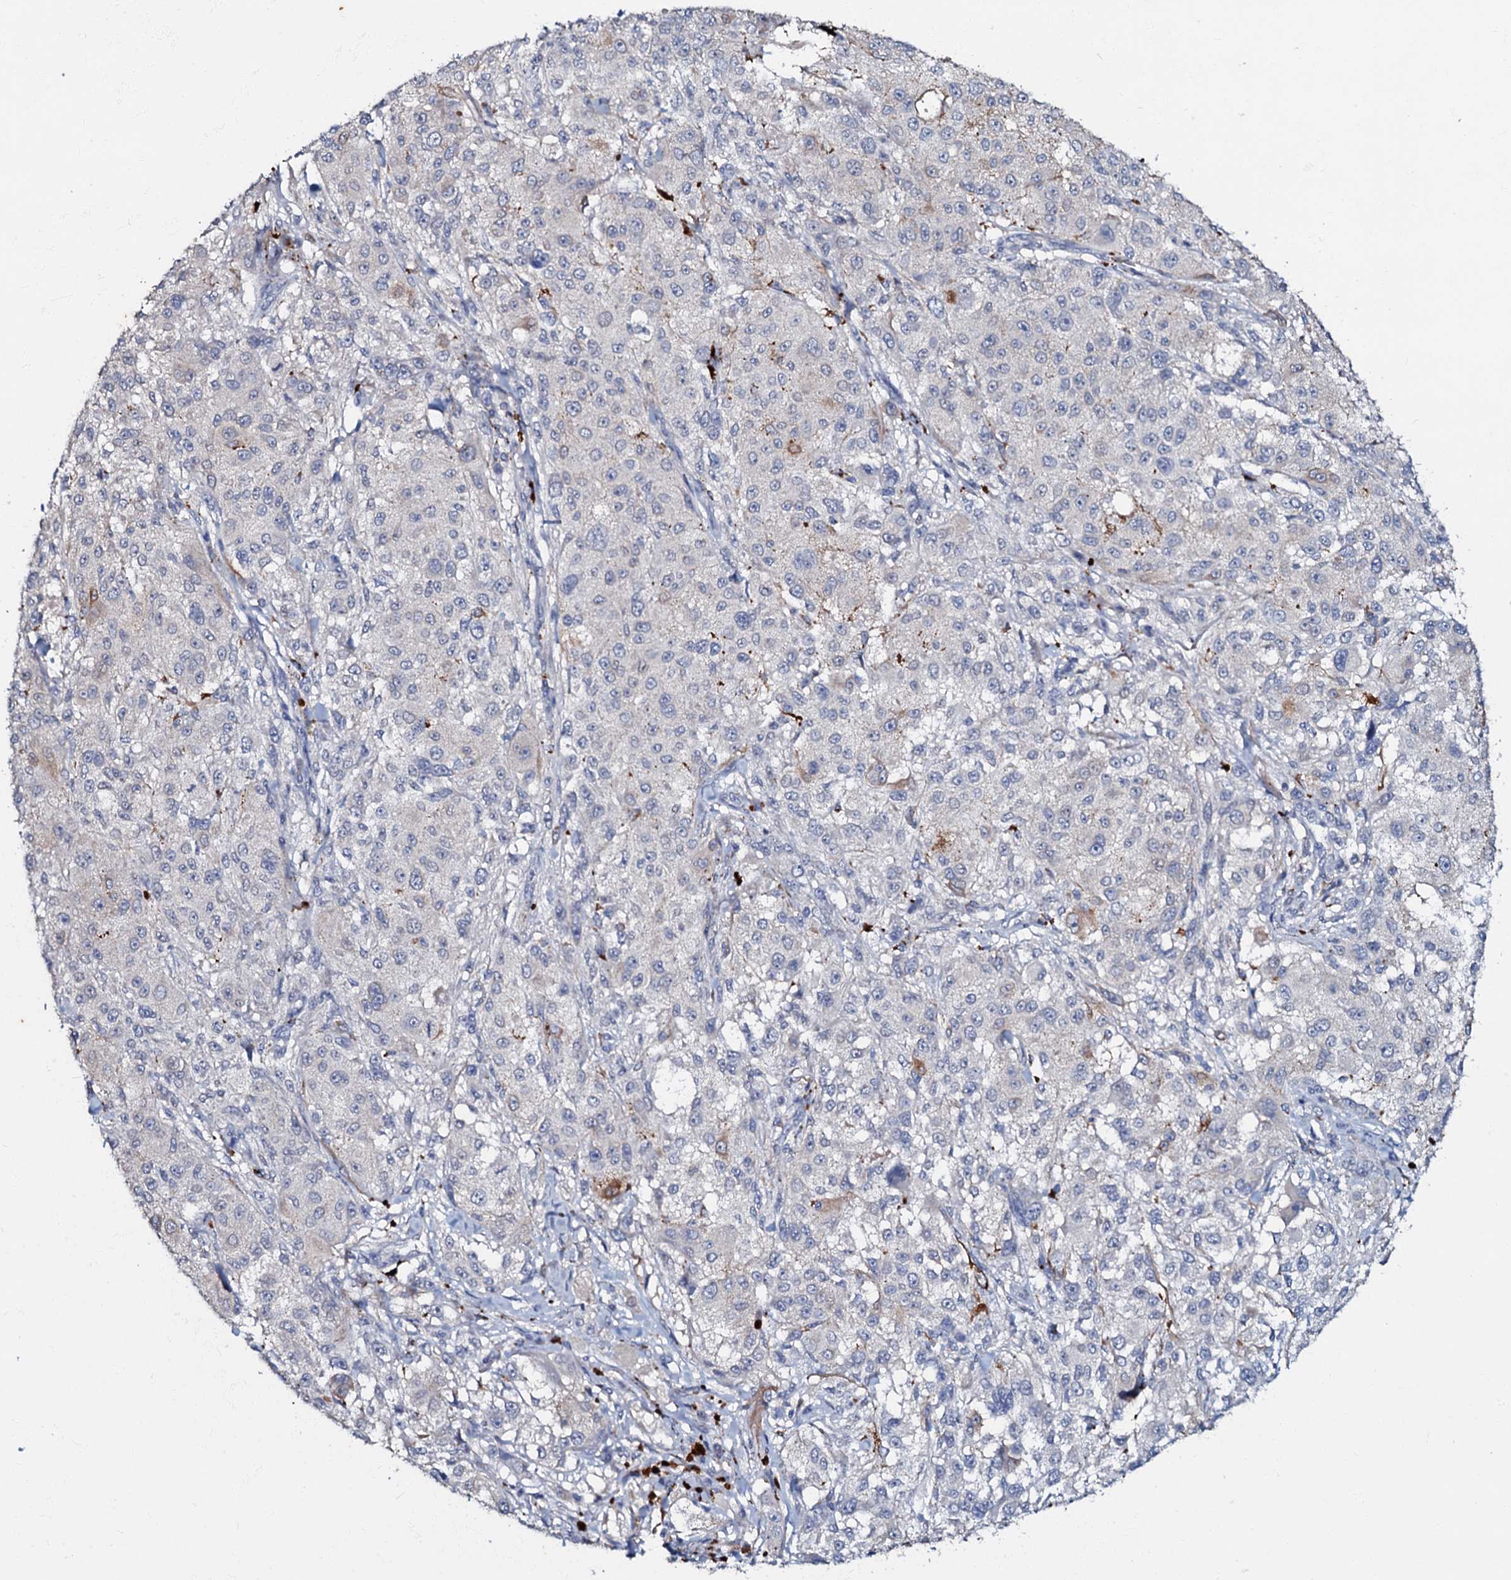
{"staining": {"intensity": "negative", "quantity": "none", "location": "none"}, "tissue": "melanoma", "cell_type": "Tumor cells", "image_type": "cancer", "snomed": [{"axis": "morphology", "description": "Necrosis, NOS"}, {"axis": "morphology", "description": "Malignant melanoma, NOS"}, {"axis": "topography", "description": "Skin"}], "caption": "Human malignant melanoma stained for a protein using IHC shows no staining in tumor cells.", "gene": "MANSC4", "patient": {"sex": "female", "age": 87}}